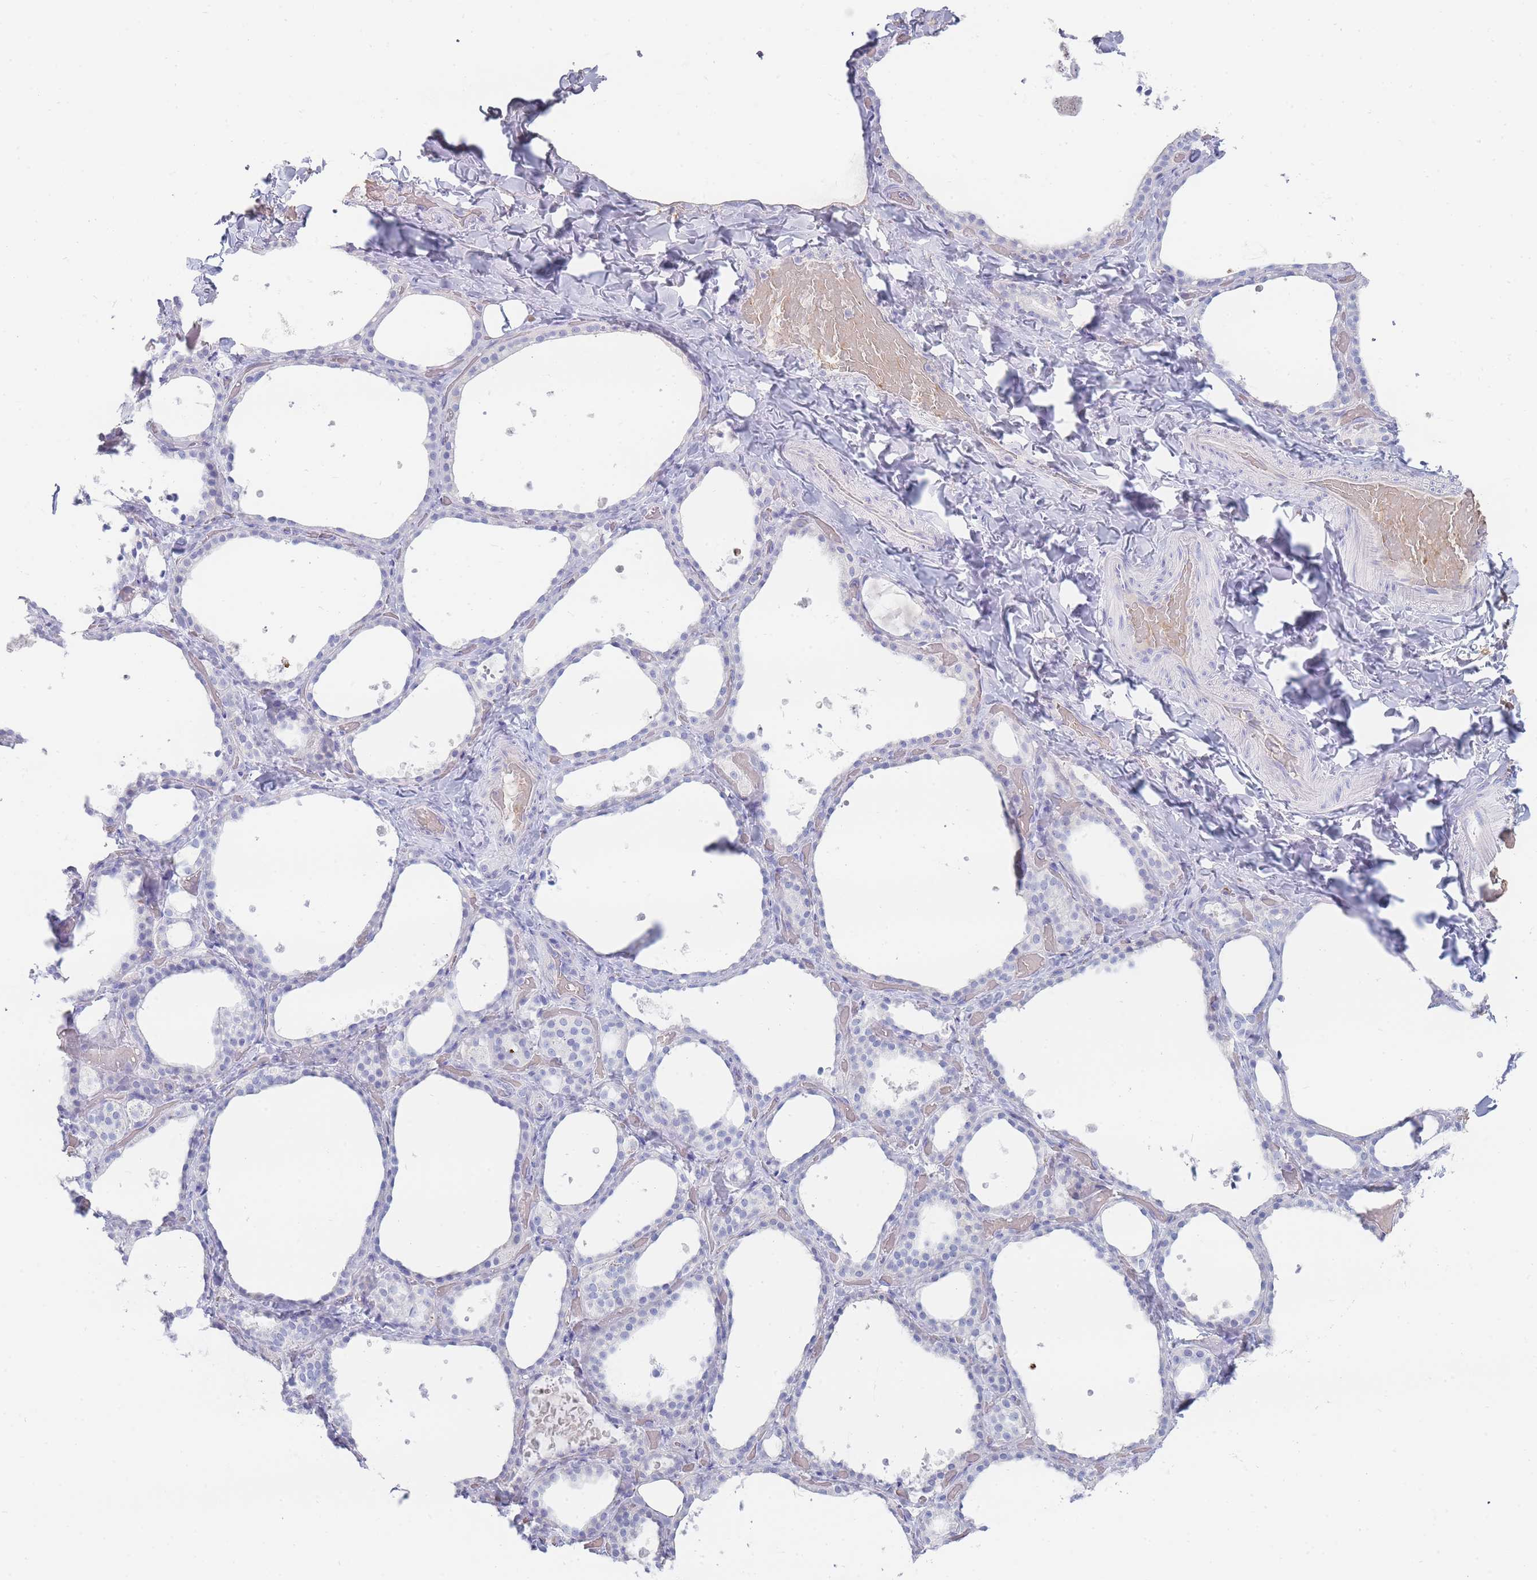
{"staining": {"intensity": "negative", "quantity": "none", "location": "none"}, "tissue": "thyroid gland", "cell_type": "Glandular cells", "image_type": "normal", "snomed": [{"axis": "morphology", "description": "Normal tissue, NOS"}, {"axis": "topography", "description": "Thyroid gland"}], "caption": "This is a micrograph of immunohistochemistry staining of unremarkable thyroid gland, which shows no expression in glandular cells. (DAB immunohistochemistry (IHC), high magnification).", "gene": "ENSG00000284931", "patient": {"sex": "female", "age": 44}}